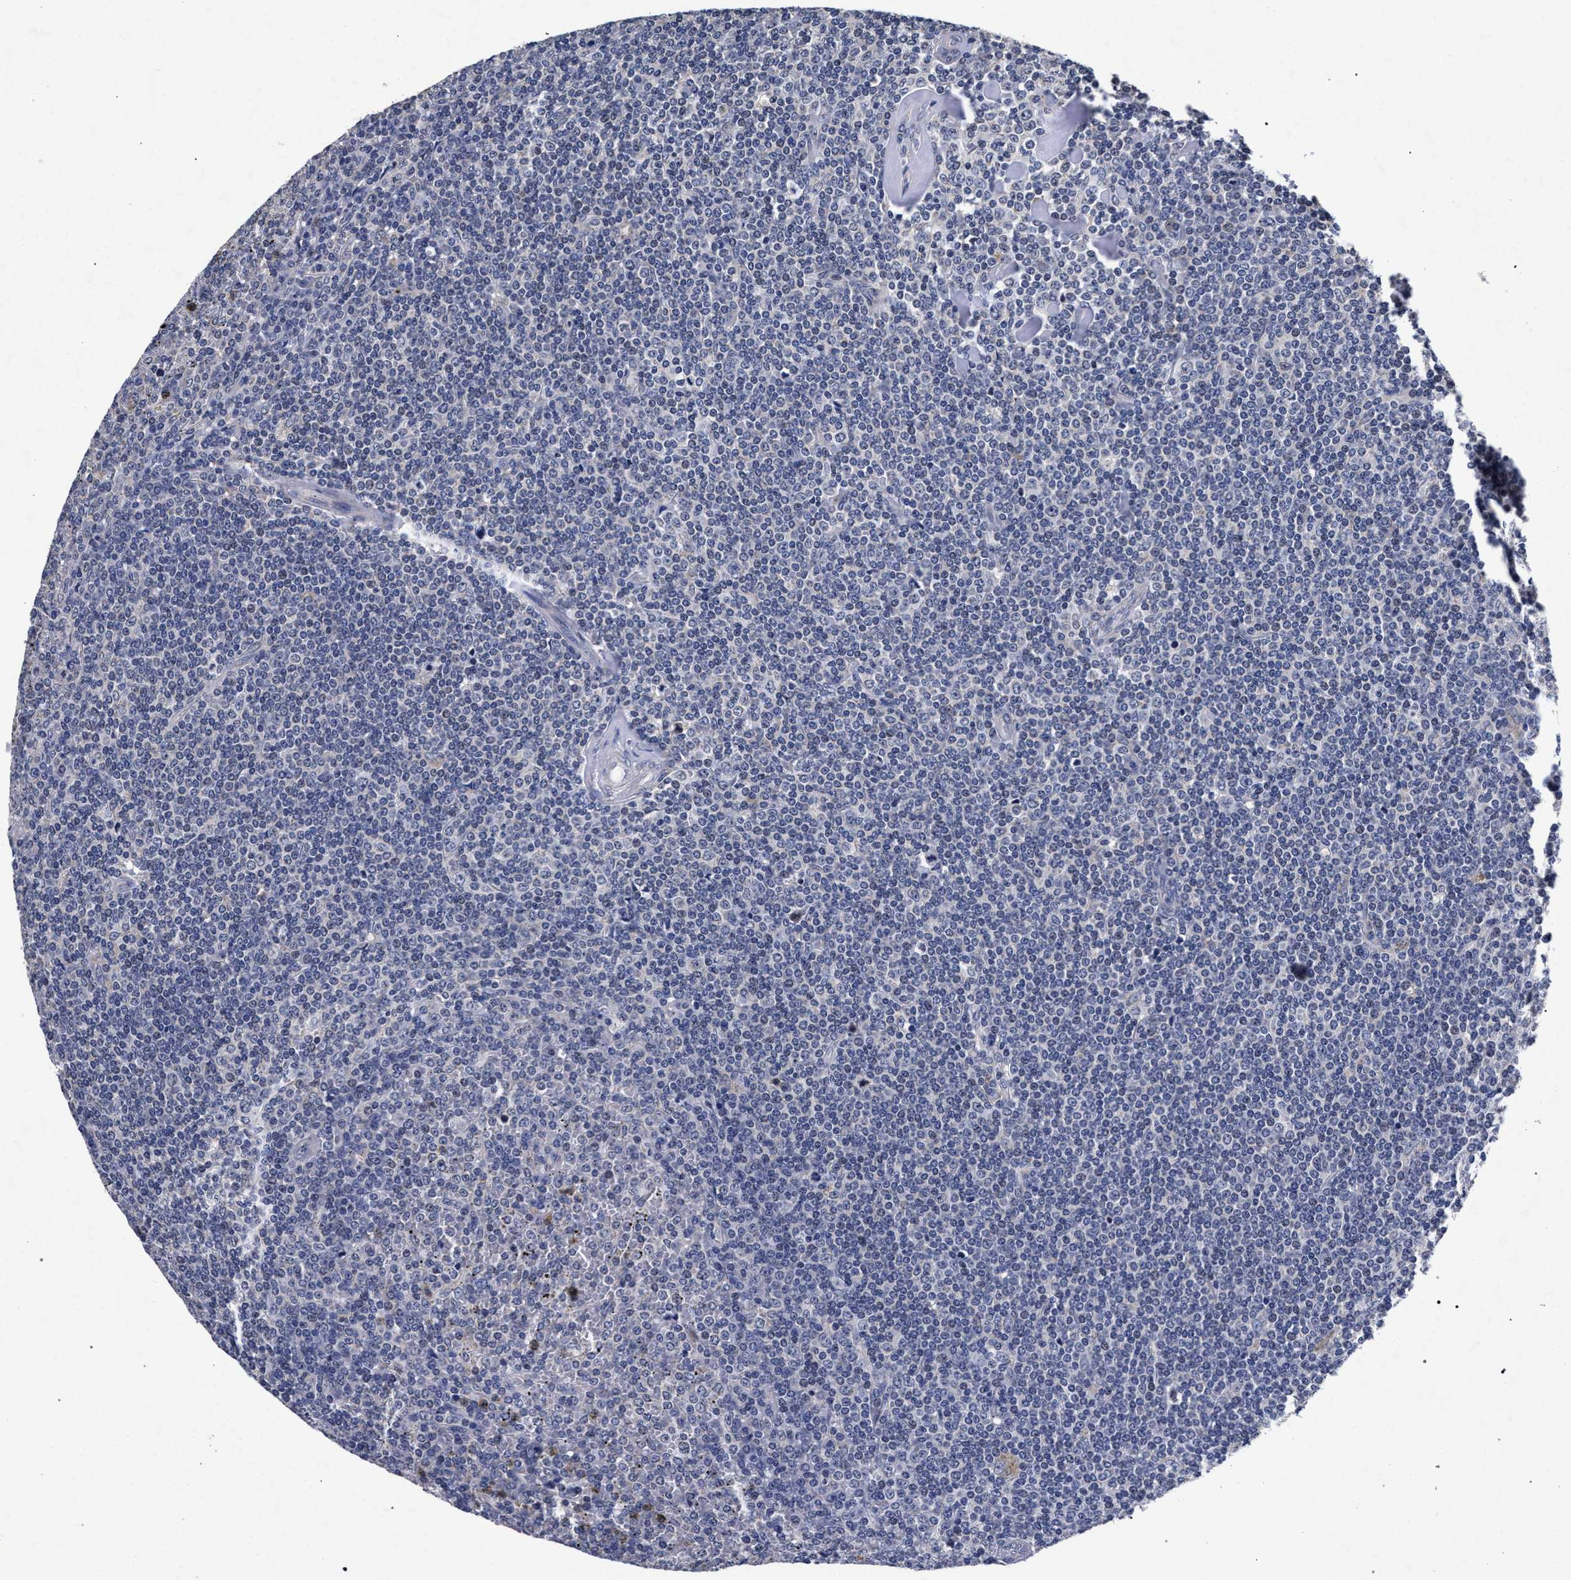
{"staining": {"intensity": "negative", "quantity": "none", "location": "none"}, "tissue": "lymphoma", "cell_type": "Tumor cells", "image_type": "cancer", "snomed": [{"axis": "morphology", "description": "Malignant lymphoma, non-Hodgkin's type, Low grade"}, {"axis": "topography", "description": "Spleen"}], "caption": "The image demonstrates no staining of tumor cells in low-grade malignant lymphoma, non-Hodgkin's type.", "gene": "CFAP95", "patient": {"sex": "female", "age": 19}}